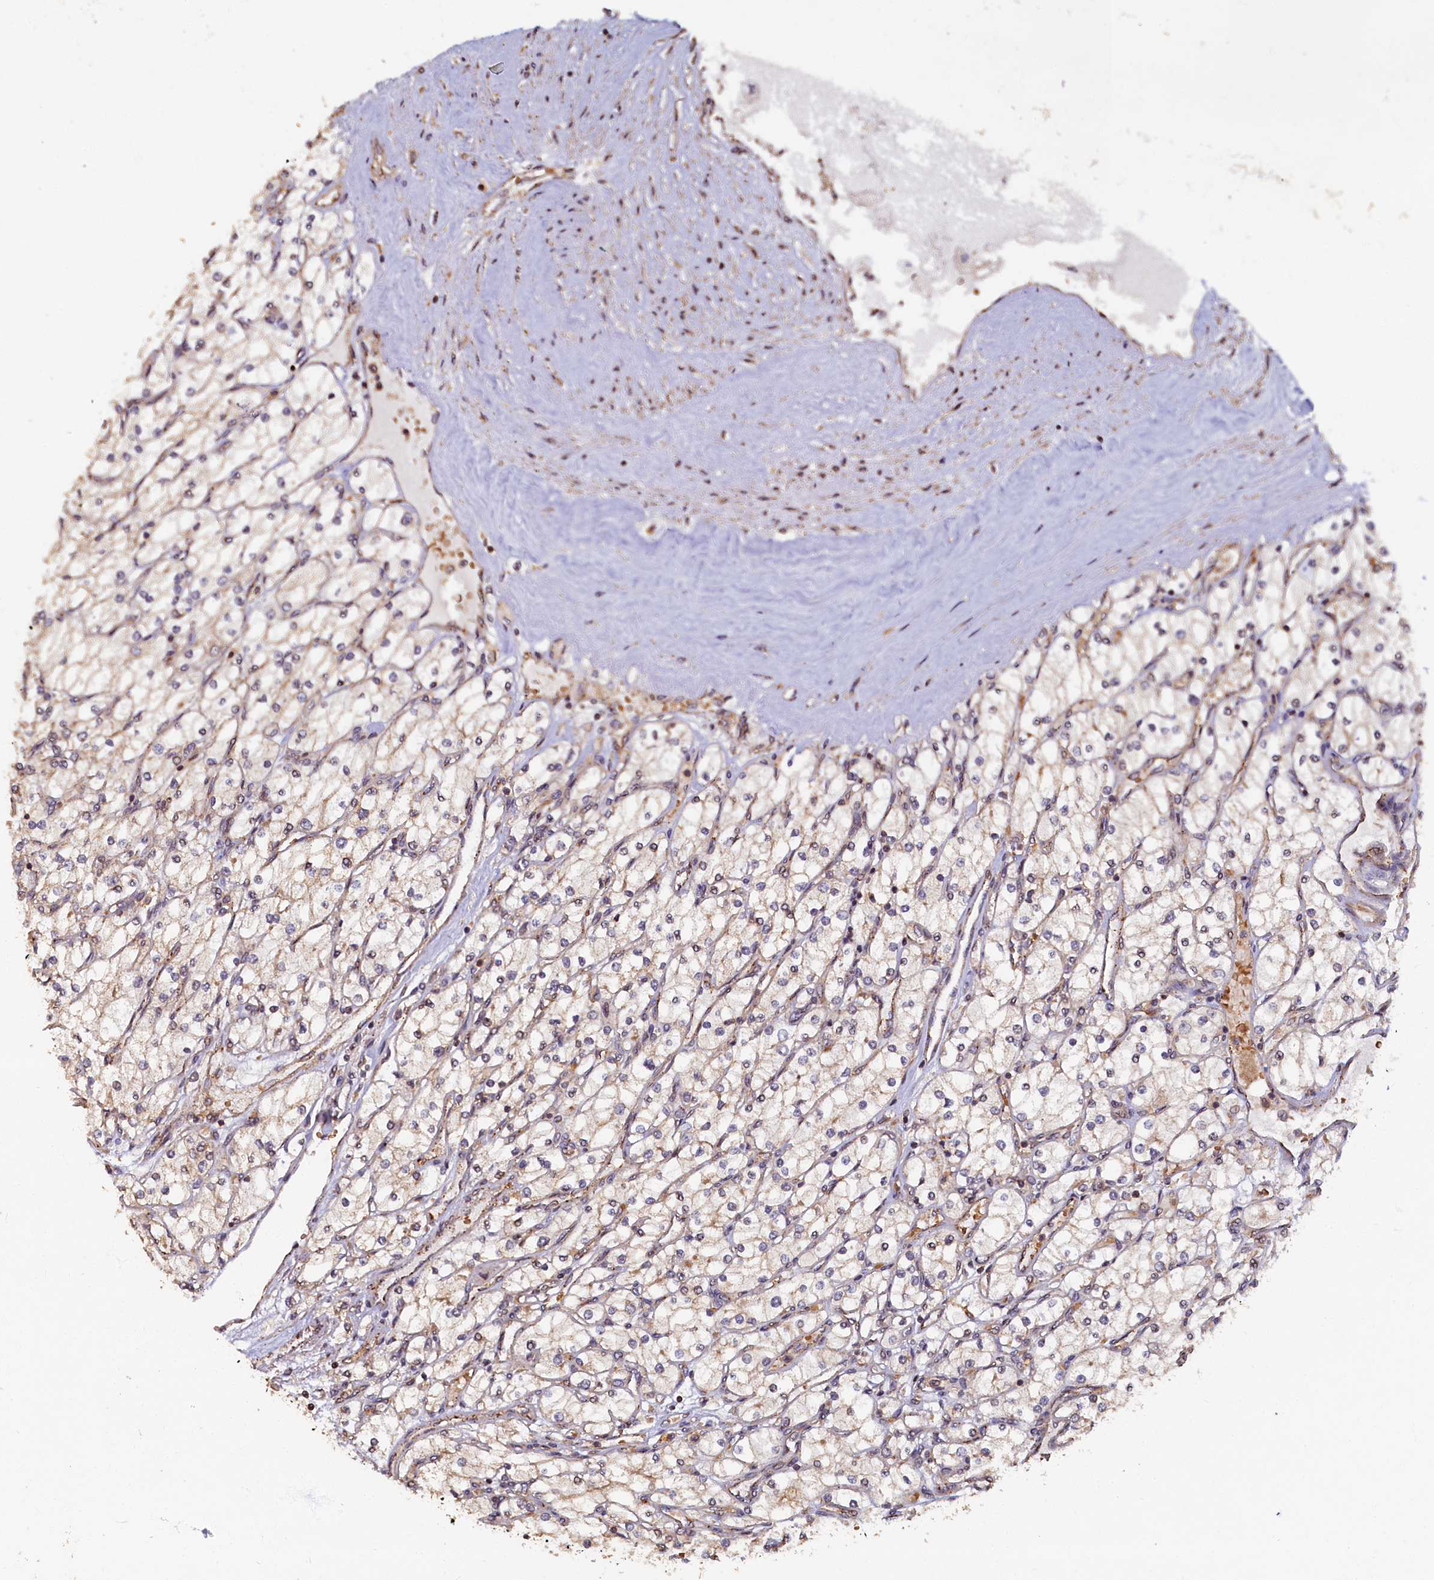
{"staining": {"intensity": "weak", "quantity": "25%-75%", "location": "cytoplasmic/membranous"}, "tissue": "renal cancer", "cell_type": "Tumor cells", "image_type": "cancer", "snomed": [{"axis": "morphology", "description": "Adenocarcinoma, NOS"}, {"axis": "topography", "description": "Kidney"}], "caption": "An image of renal adenocarcinoma stained for a protein reveals weak cytoplasmic/membranous brown staining in tumor cells. Using DAB (brown) and hematoxylin (blue) stains, captured at high magnification using brightfield microscopy.", "gene": "TMEM181", "patient": {"sex": "male", "age": 80}}